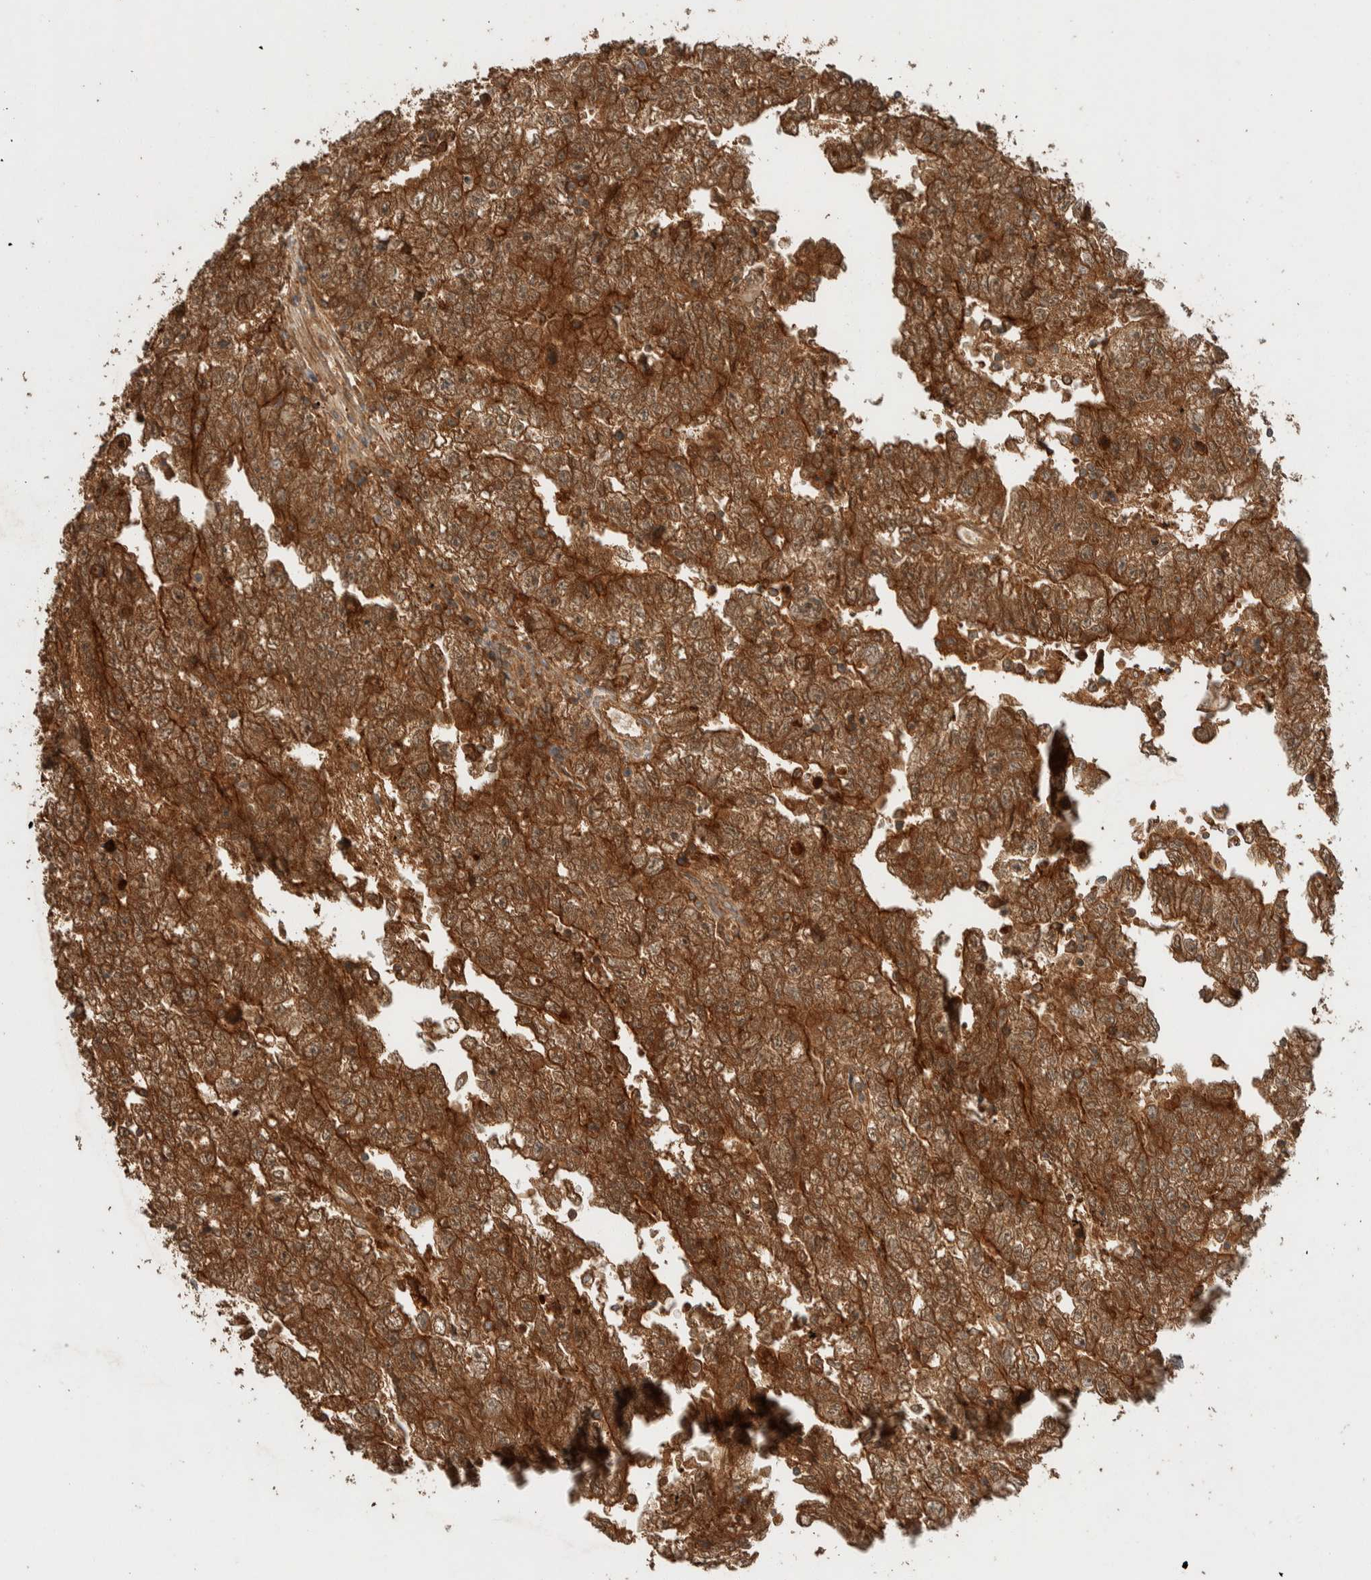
{"staining": {"intensity": "strong", "quantity": ">75%", "location": "cytoplasmic/membranous,nuclear"}, "tissue": "testis cancer", "cell_type": "Tumor cells", "image_type": "cancer", "snomed": [{"axis": "morphology", "description": "Carcinoma, Embryonal, NOS"}, {"axis": "topography", "description": "Testis"}], "caption": "The photomicrograph displays a brown stain indicating the presence of a protein in the cytoplasmic/membranous and nuclear of tumor cells in testis cancer.", "gene": "ZNF567", "patient": {"sex": "male", "age": 25}}